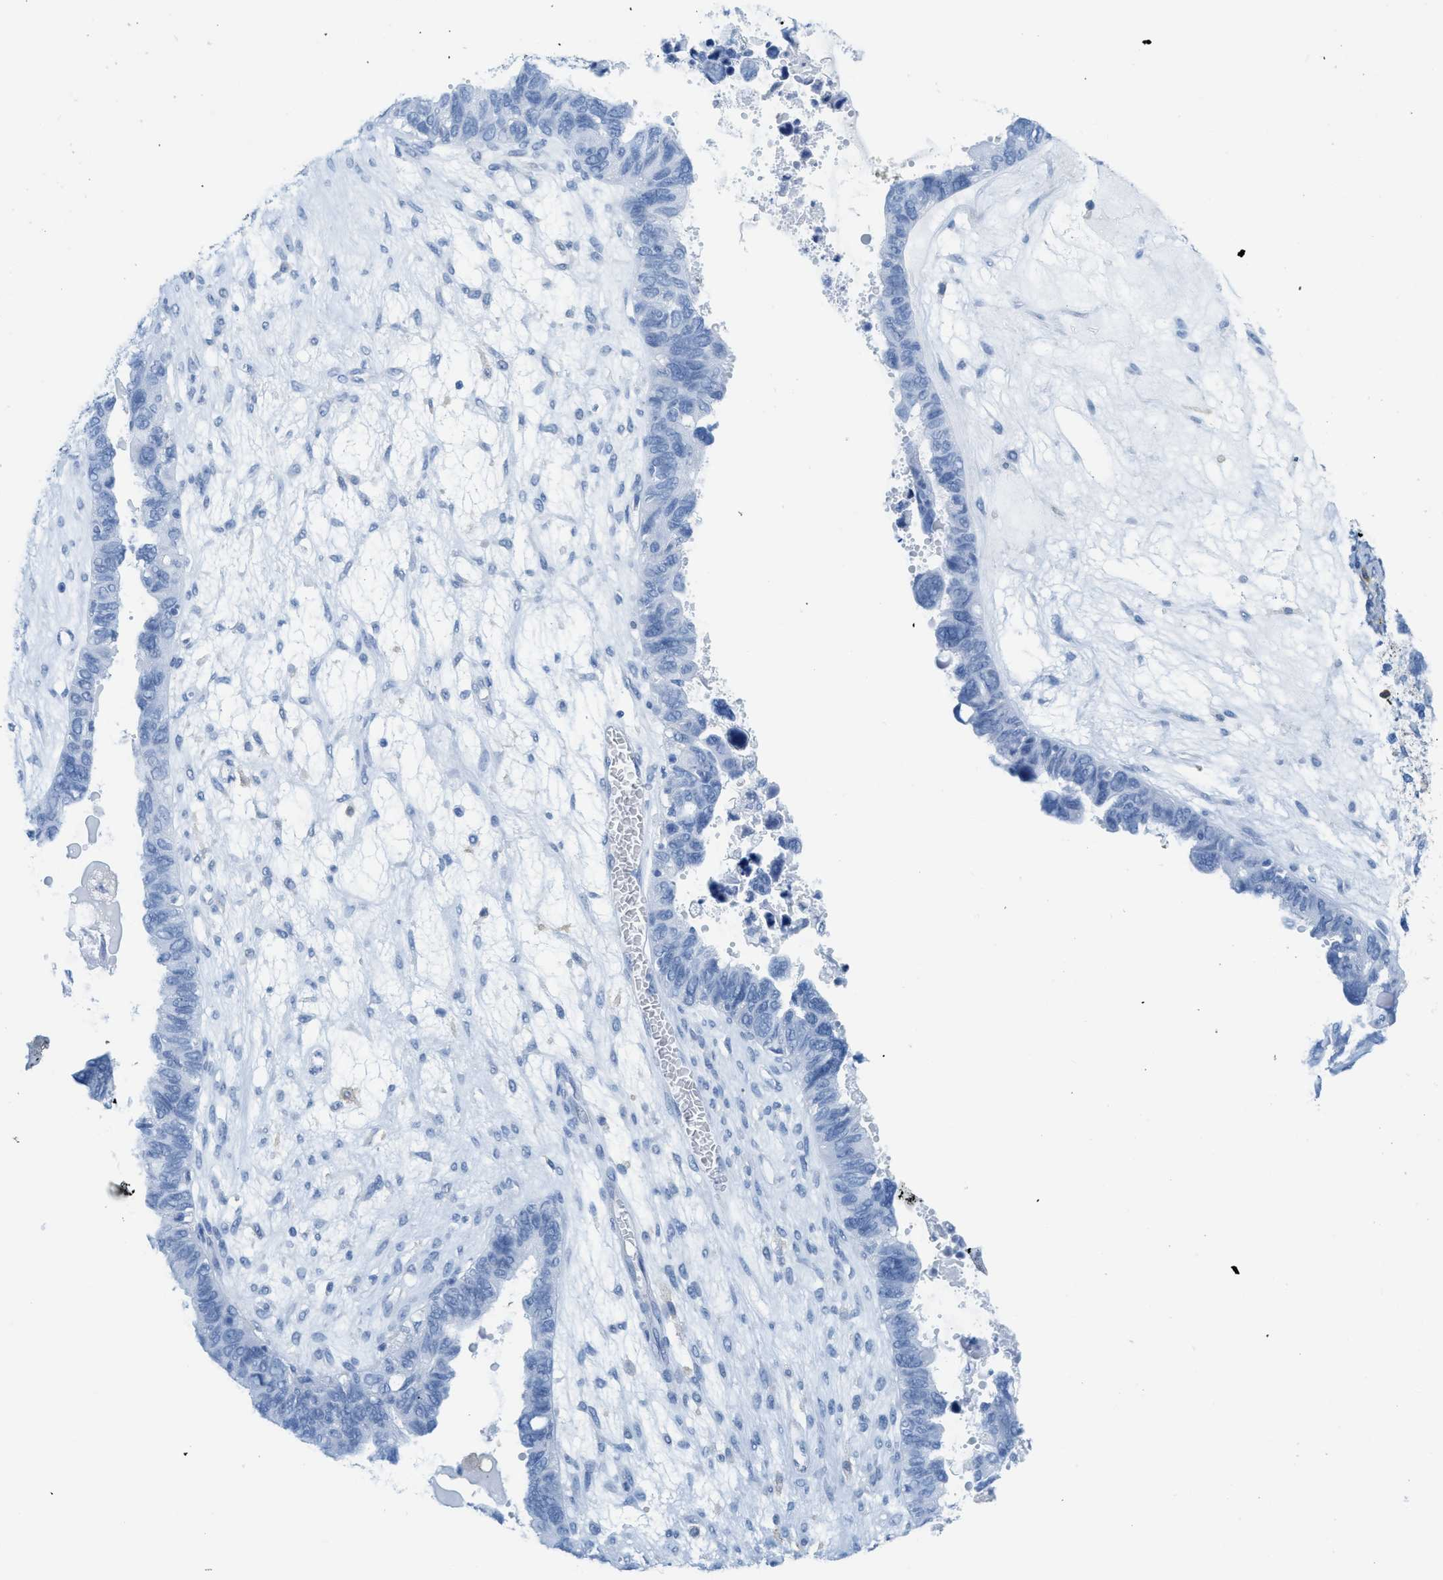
{"staining": {"intensity": "negative", "quantity": "none", "location": "none"}, "tissue": "ovarian cancer", "cell_type": "Tumor cells", "image_type": "cancer", "snomed": [{"axis": "morphology", "description": "Cystadenocarcinoma, serous, NOS"}, {"axis": "topography", "description": "Ovary"}], "caption": "Tumor cells show no significant positivity in serous cystadenocarcinoma (ovarian).", "gene": "ASGR1", "patient": {"sex": "female", "age": 79}}